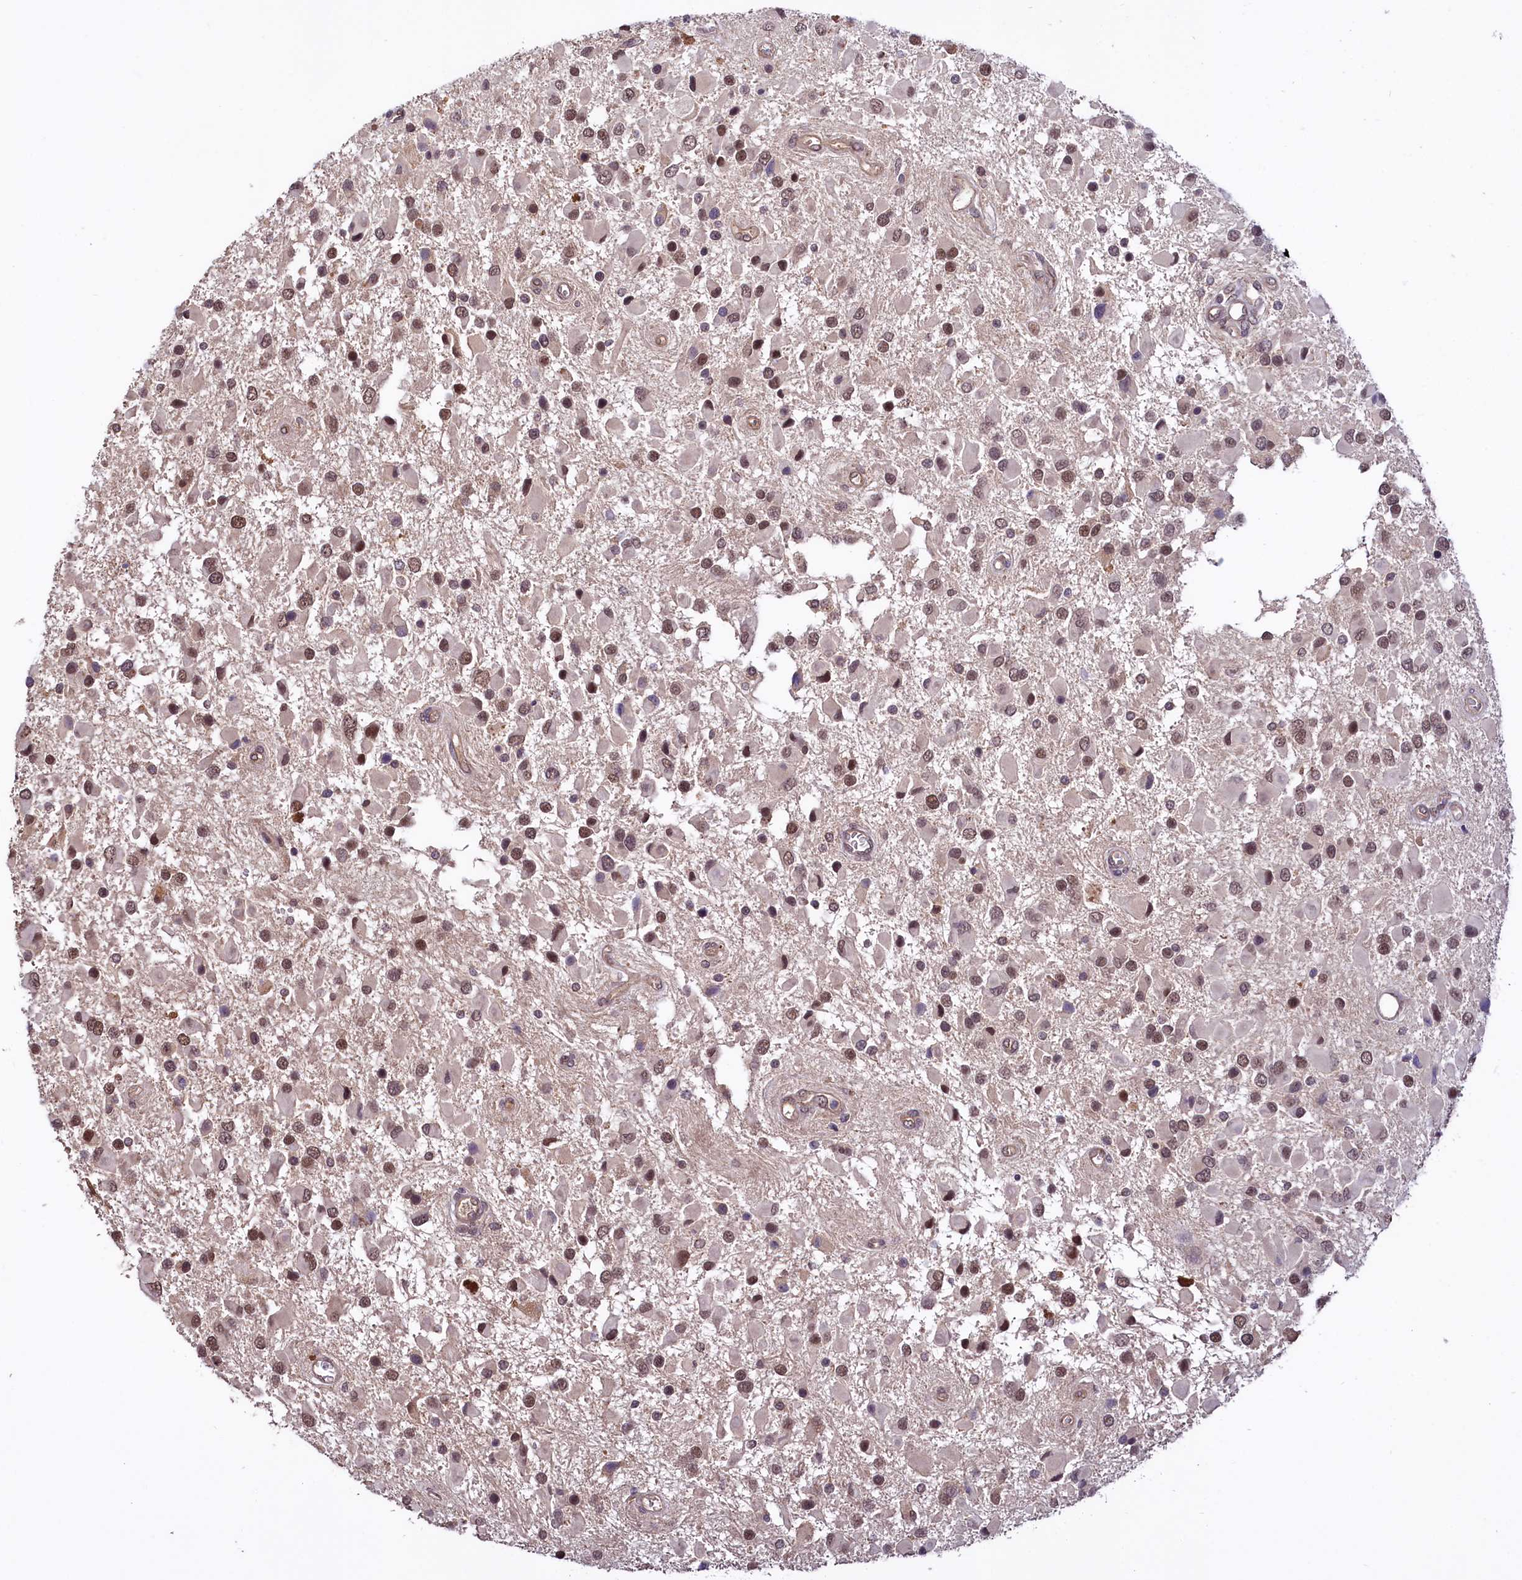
{"staining": {"intensity": "moderate", "quantity": ">75%", "location": "nuclear"}, "tissue": "glioma", "cell_type": "Tumor cells", "image_type": "cancer", "snomed": [{"axis": "morphology", "description": "Glioma, malignant, High grade"}, {"axis": "topography", "description": "Brain"}], "caption": "This is a histology image of immunohistochemistry staining of glioma, which shows moderate expression in the nuclear of tumor cells.", "gene": "UBE3A", "patient": {"sex": "male", "age": 53}}